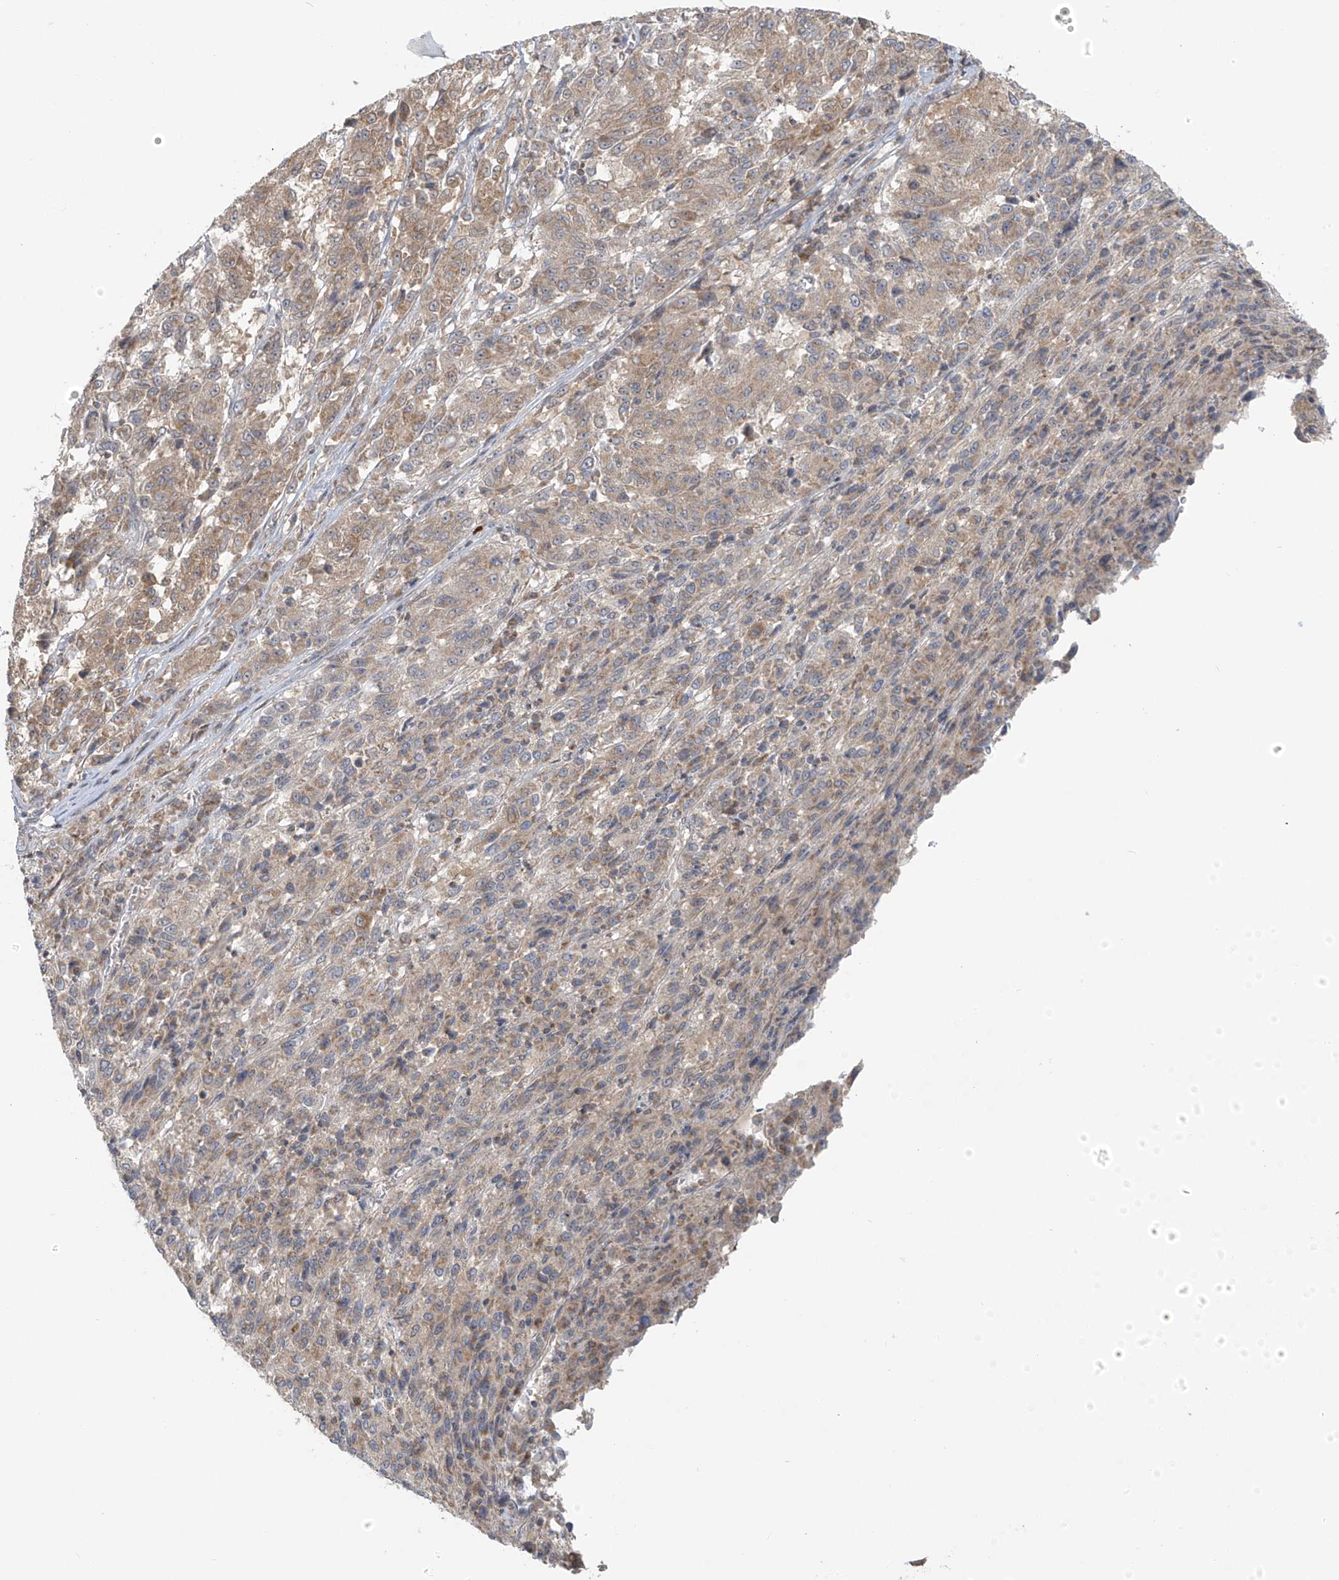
{"staining": {"intensity": "weak", "quantity": "<25%", "location": "cytoplasmic/membranous"}, "tissue": "melanoma", "cell_type": "Tumor cells", "image_type": "cancer", "snomed": [{"axis": "morphology", "description": "Malignant melanoma, Metastatic site"}, {"axis": "topography", "description": "Lung"}], "caption": "Tumor cells are negative for protein expression in human melanoma. (Stains: DAB immunohistochemistry (IHC) with hematoxylin counter stain, Microscopy: brightfield microscopy at high magnification).", "gene": "HDDC2", "patient": {"sex": "male", "age": 64}}